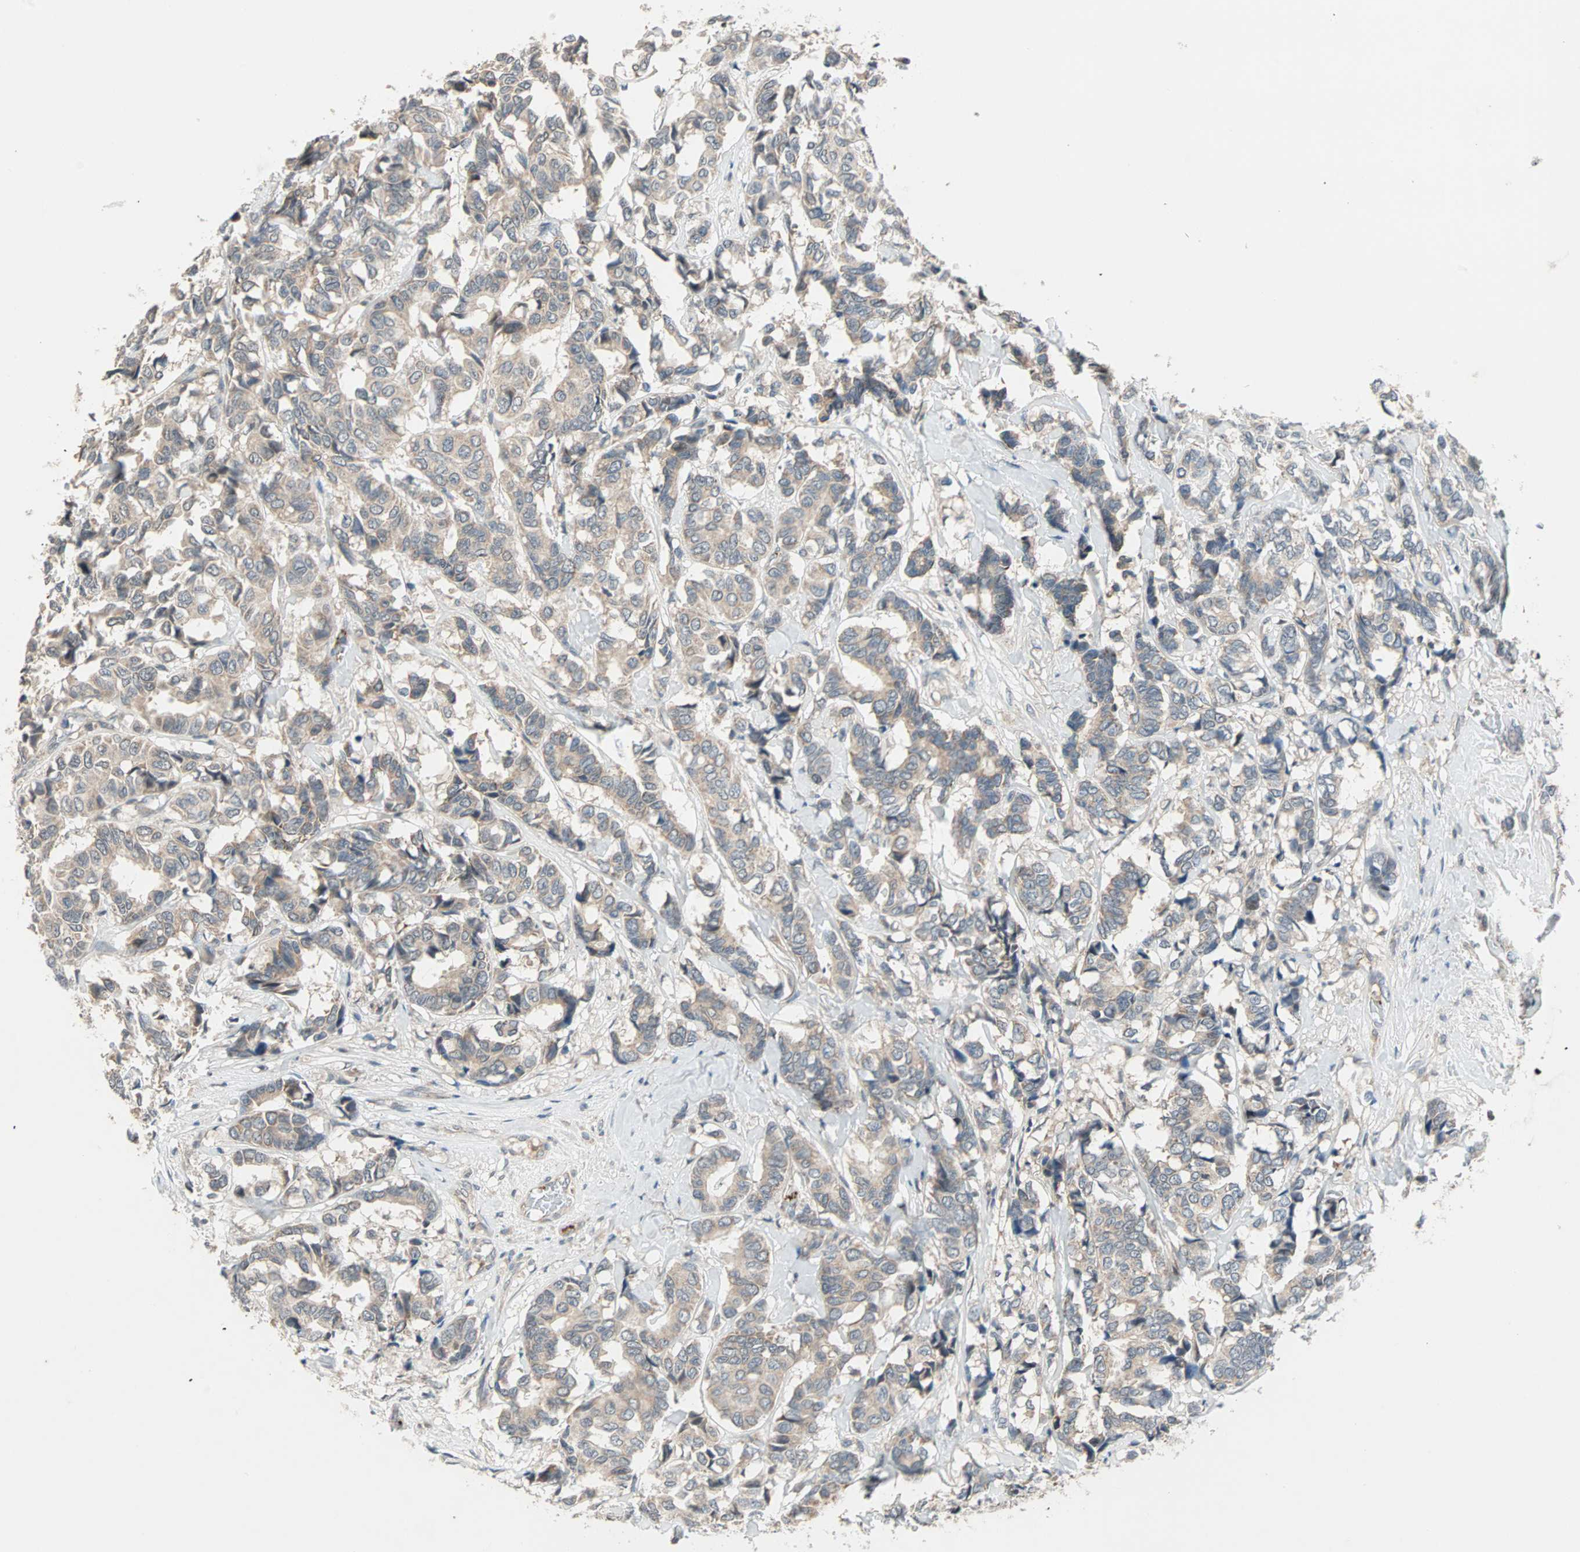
{"staining": {"intensity": "weak", "quantity": "25%-75%", "location": "cytoplasmic/membranous"}, "tissue": "breast cancer", "cell_type": "Tumor cells", "image_type": "cancer", "snomed": [{"axis": "morphology", "description": "Duct carcinoma"}, {"axis": "topography", "description": "Breast"}], "caption": "Intraductal carcinoma (breast) stained with a brown dye displays weak cytoplasmic/membranous positive staining in approximately 25%-75% of tumor cells.", "gene": "PROS1", "patient": {"sex": "female", "age": 87}}